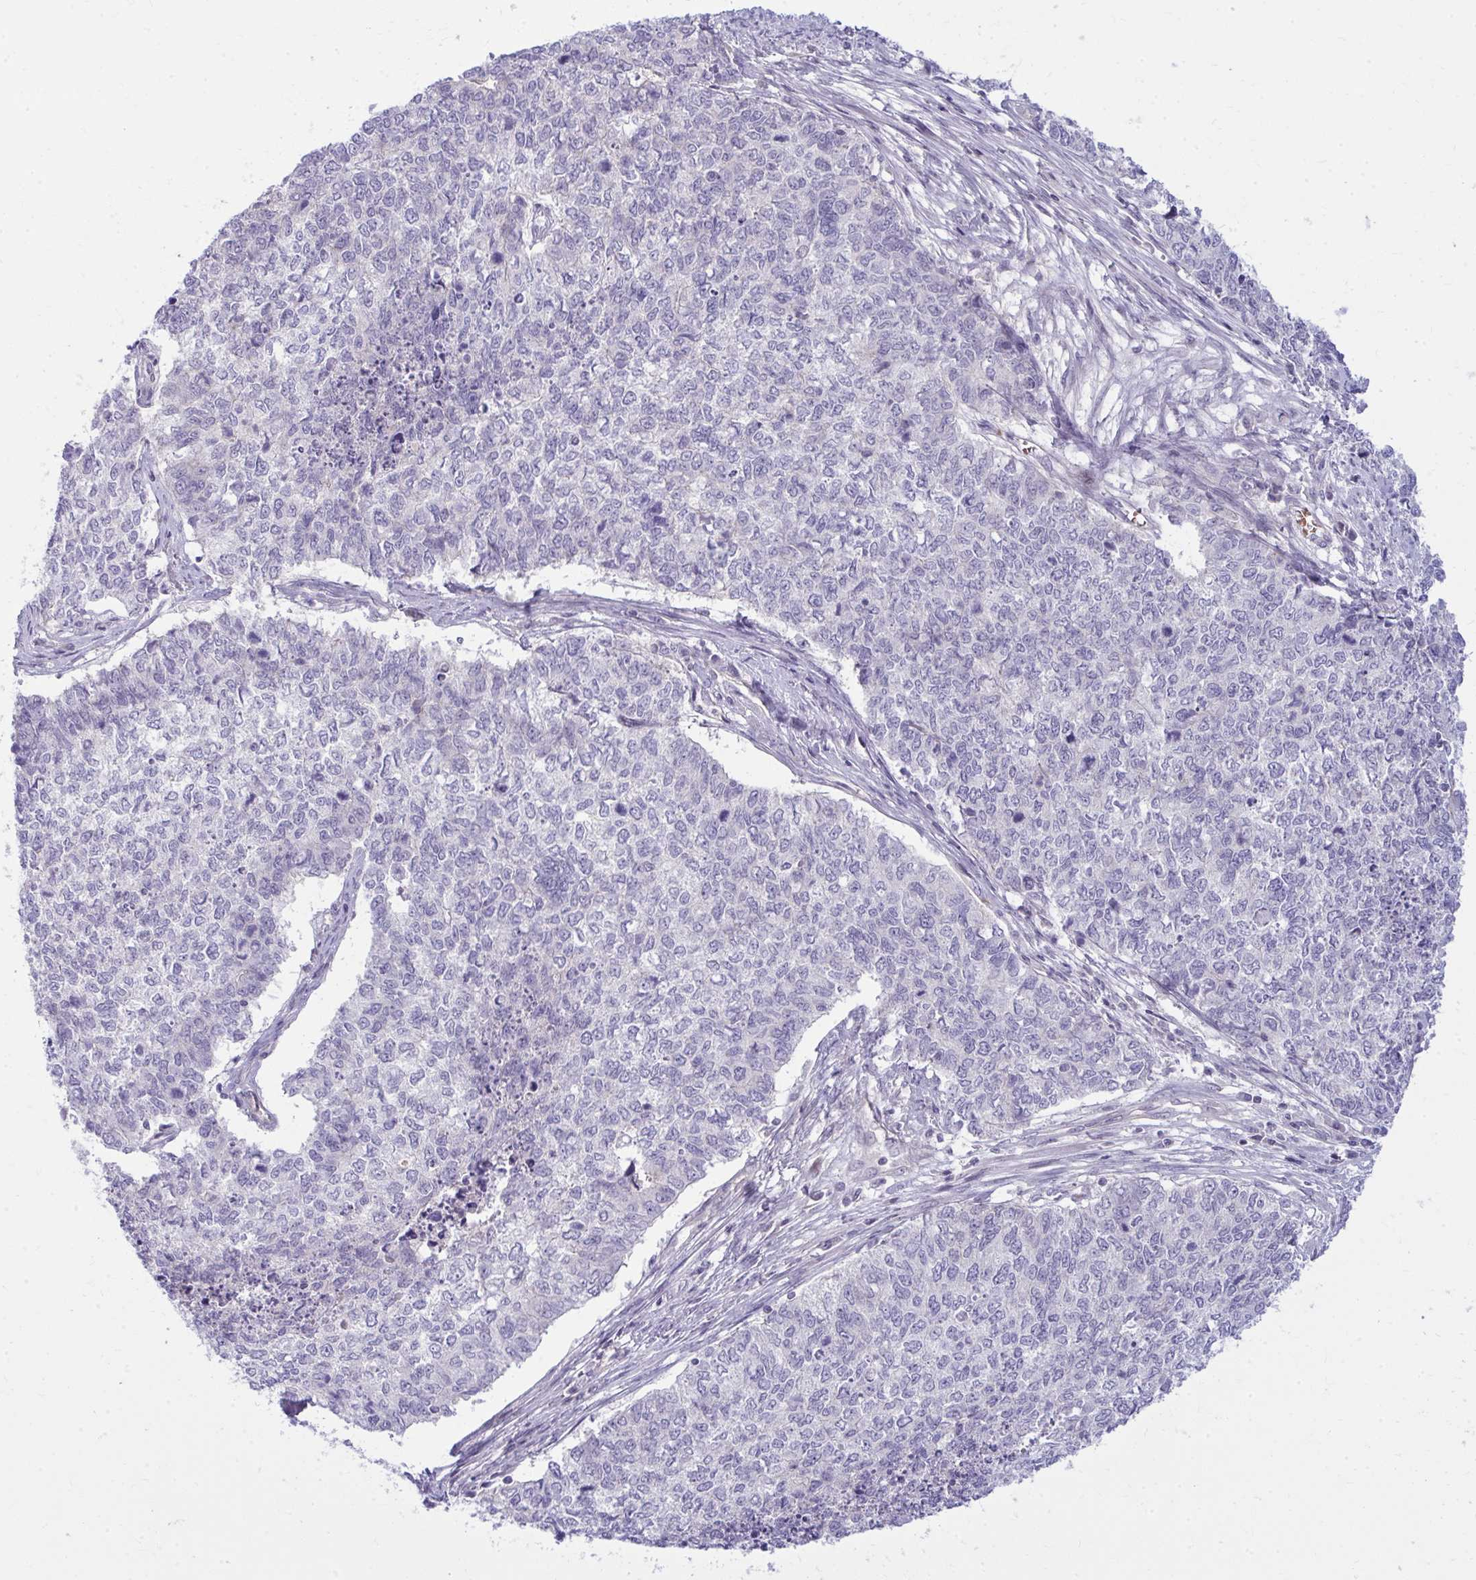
{"staining": {"intensity": "negative", "quantity": "none", "location": "none"}, "tissue": "cervical cancer", "cell_type": "Tumor cells", "image_type": "cancer", "snomed": [{"axis": "morphology", "description": "Adenocarcinoma, NOS"}, {"axis": "topography", "description": "Cervix"}], "caption": "Tumor cells are negative for brown protein staining in adenocarcinoma (cervical).", "gene": "SLC14A1", "patient": {"sex": "female", "age": 63}}